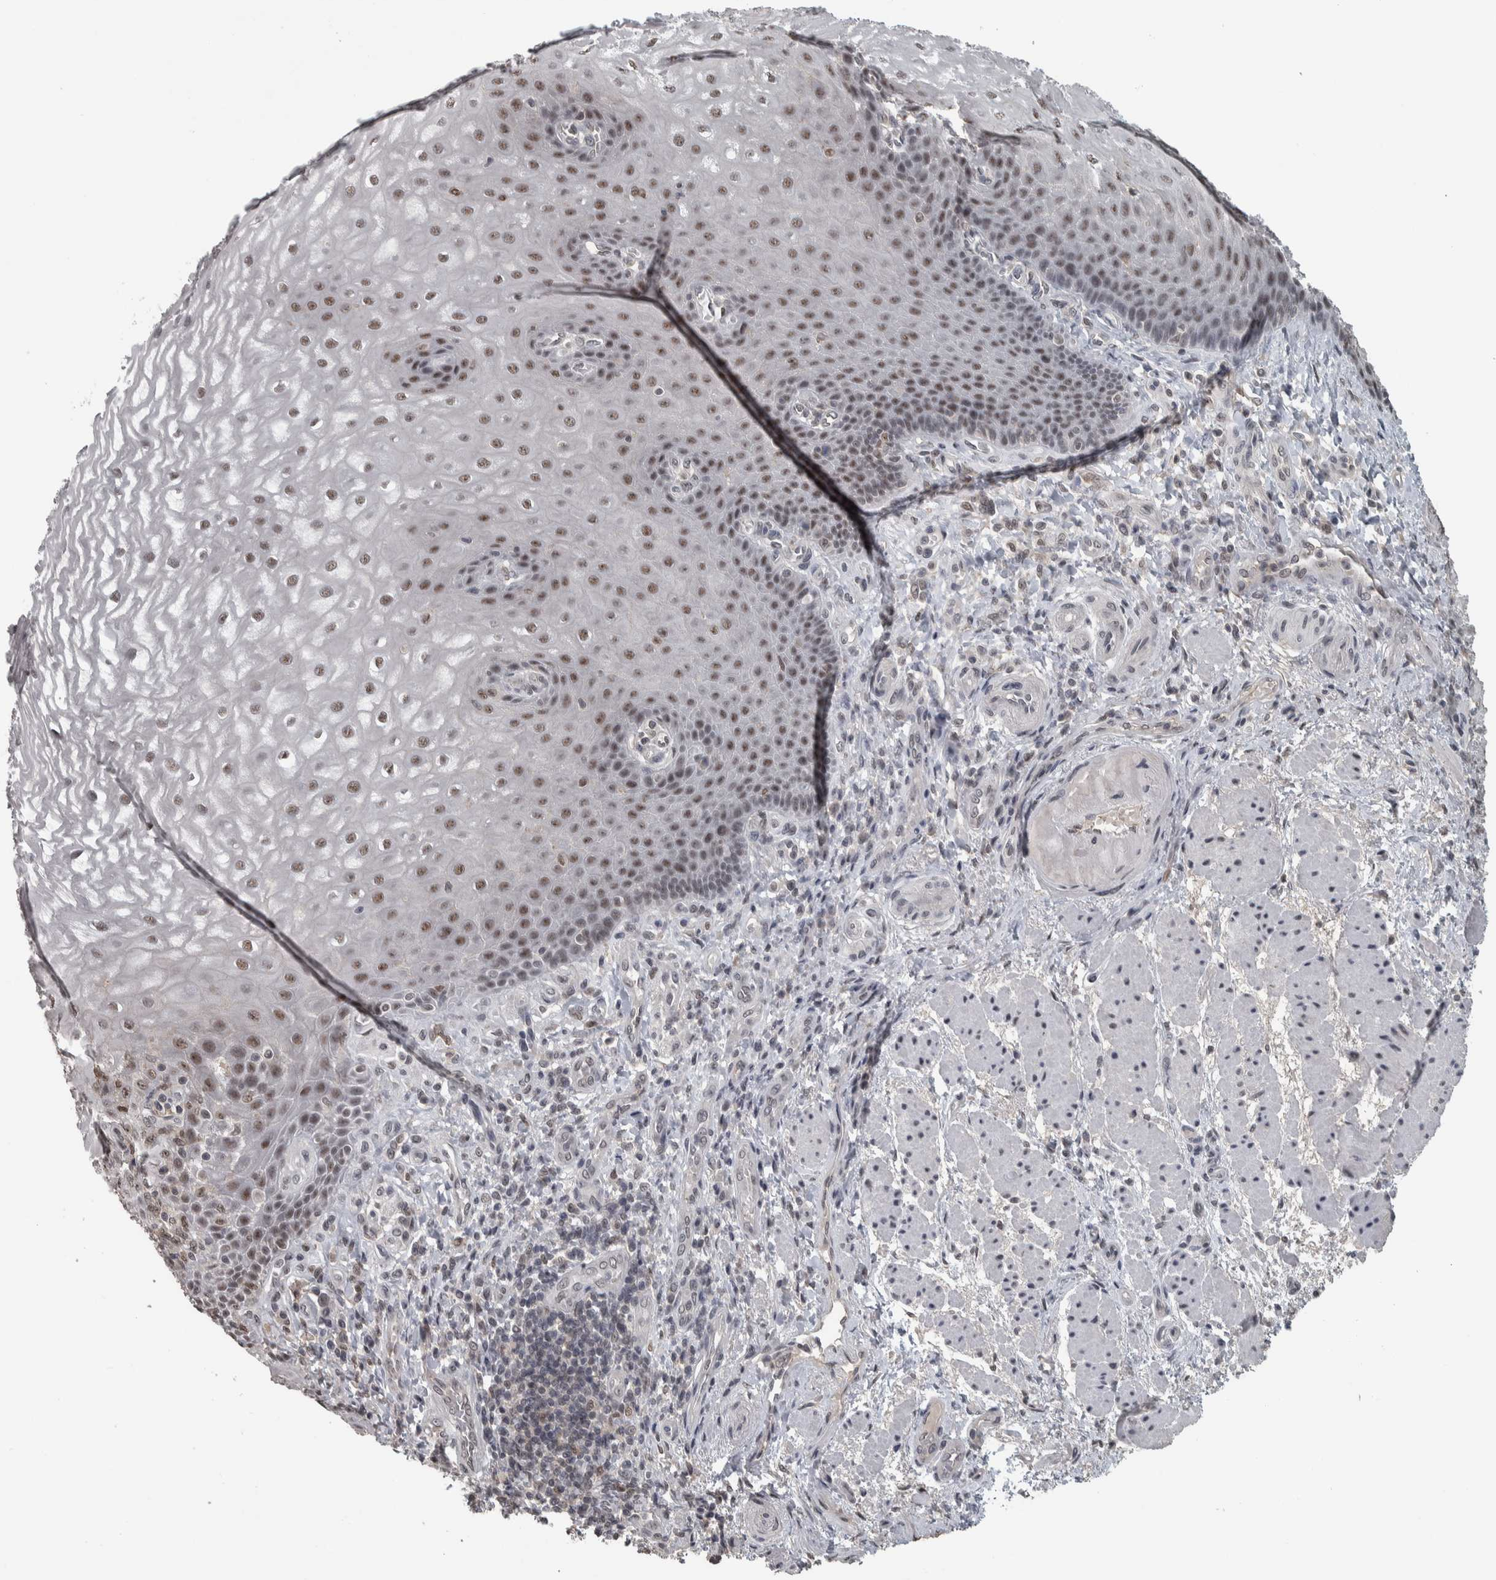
{"staining": {"intensity": "moderate", "quantity": ">75%", "location": "nuclear"}, "tissue": "esophagus", "cell_type": "Squamous epithelial cells", "image_type": "normal", "snomed": [{"axis": "morphology", "description": "Normal tissue, NOS"}, {"axis": "topography", "description": "Esophagus"}], "caption": "Squamous epithelial cells show moderate nuclear staining in approximately >75% of cells in normal esophagus.", "gene": "DDX42", "patient": {"sex": "male", "age": 54}}